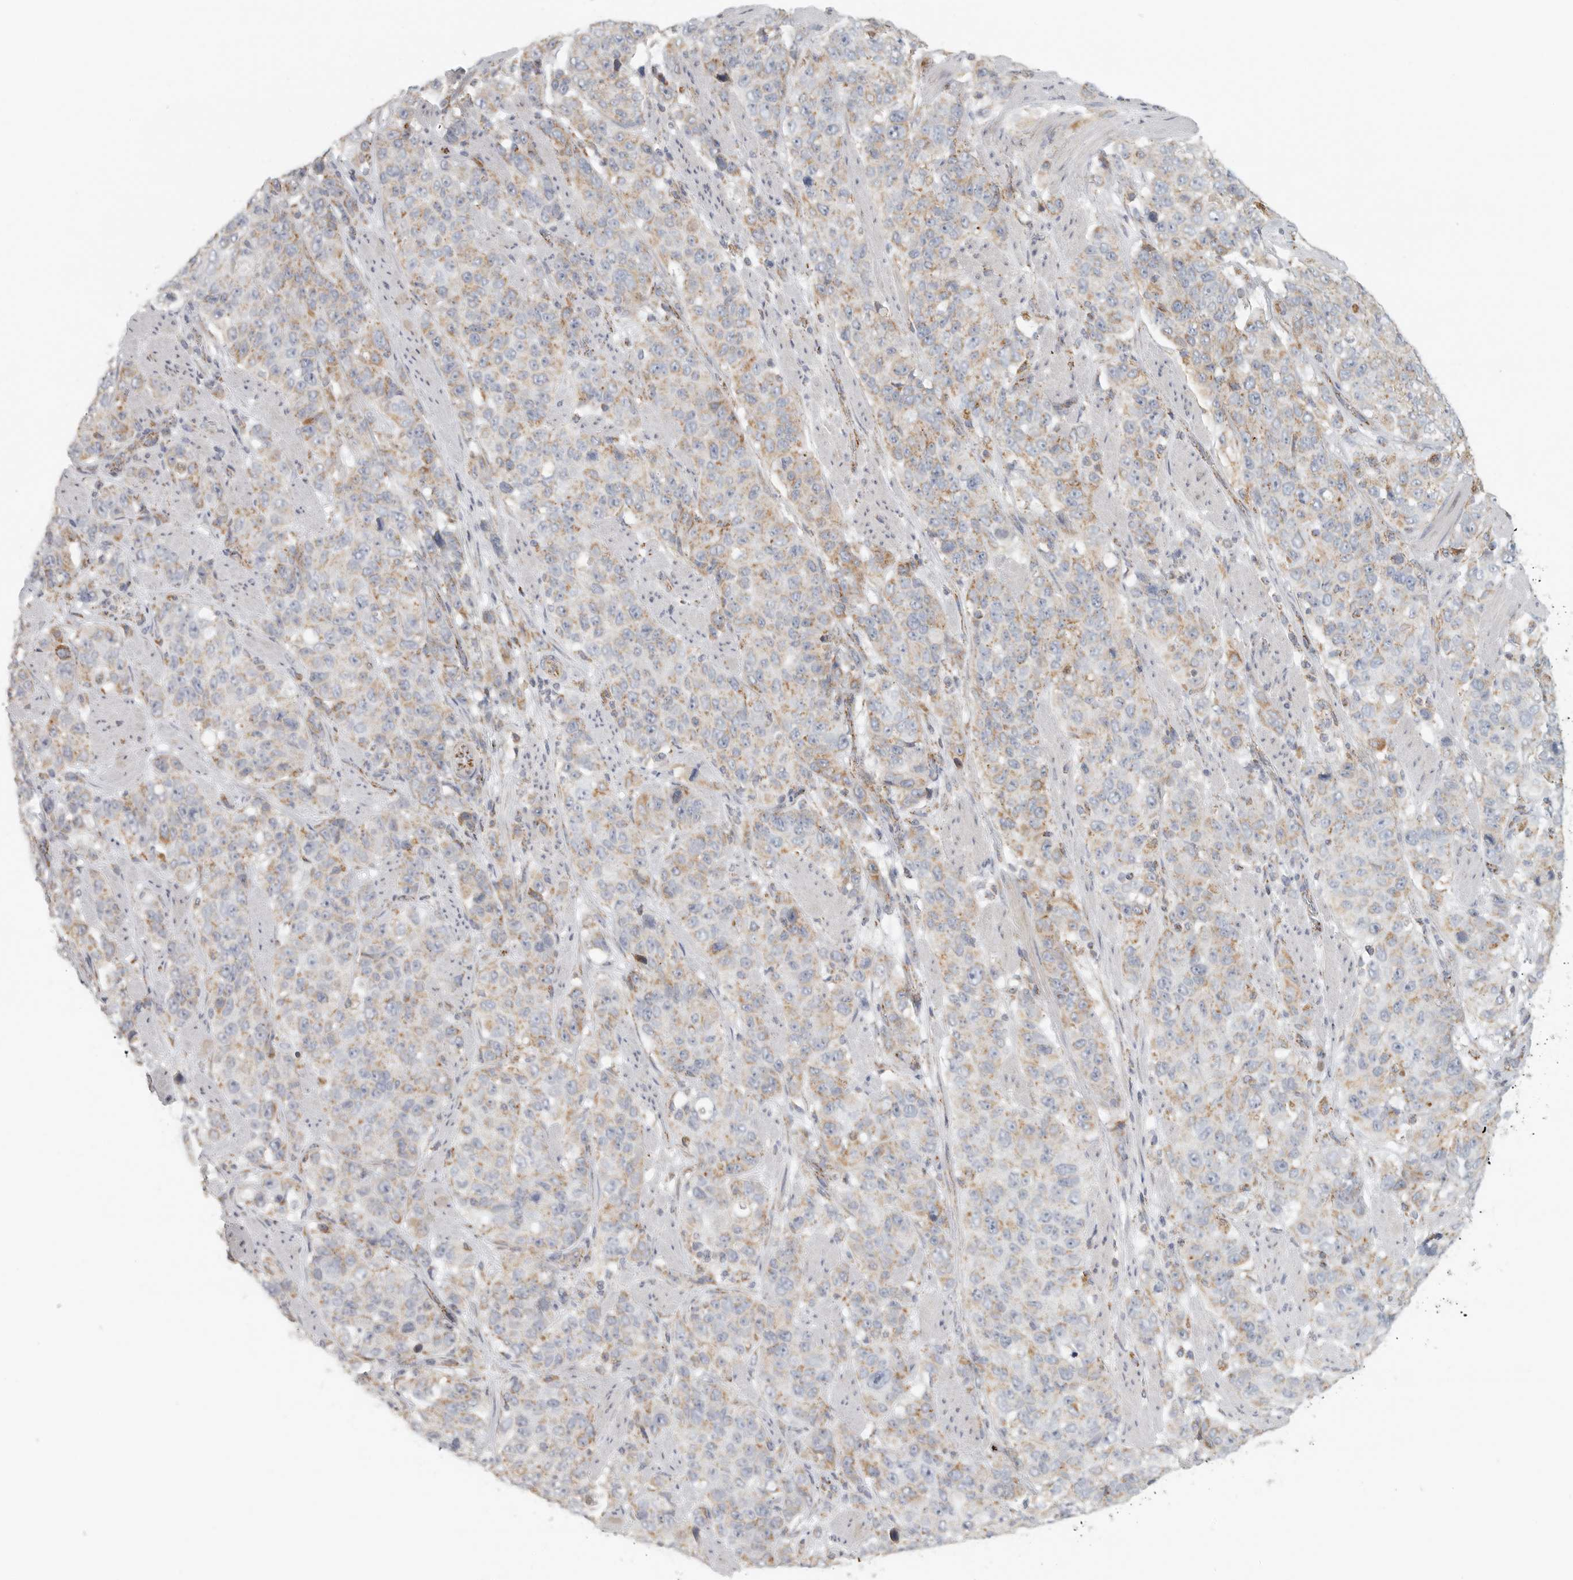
{"staining": {"intensity": "moderate", "quantity": ">75%", "location": "cytoplasmic/membranous"}, "tissue": "stomach cancer", "cell_type": "Tumor cells", "image_type": "cancer", "snomed": [{"axis": "morphology", "description": "Adenocarcinoma, NOS"}, {"axis": "topography", "description": "Stomach"}], "caption": "Stomach cancer was stained to show a protein in brown. There is medium levels of moderate cytoplasmic/membranous staining in approximately >75% of tumor cells.", "gene": "SLC25A26", "patient": {"sex": "male", "age": 48}}